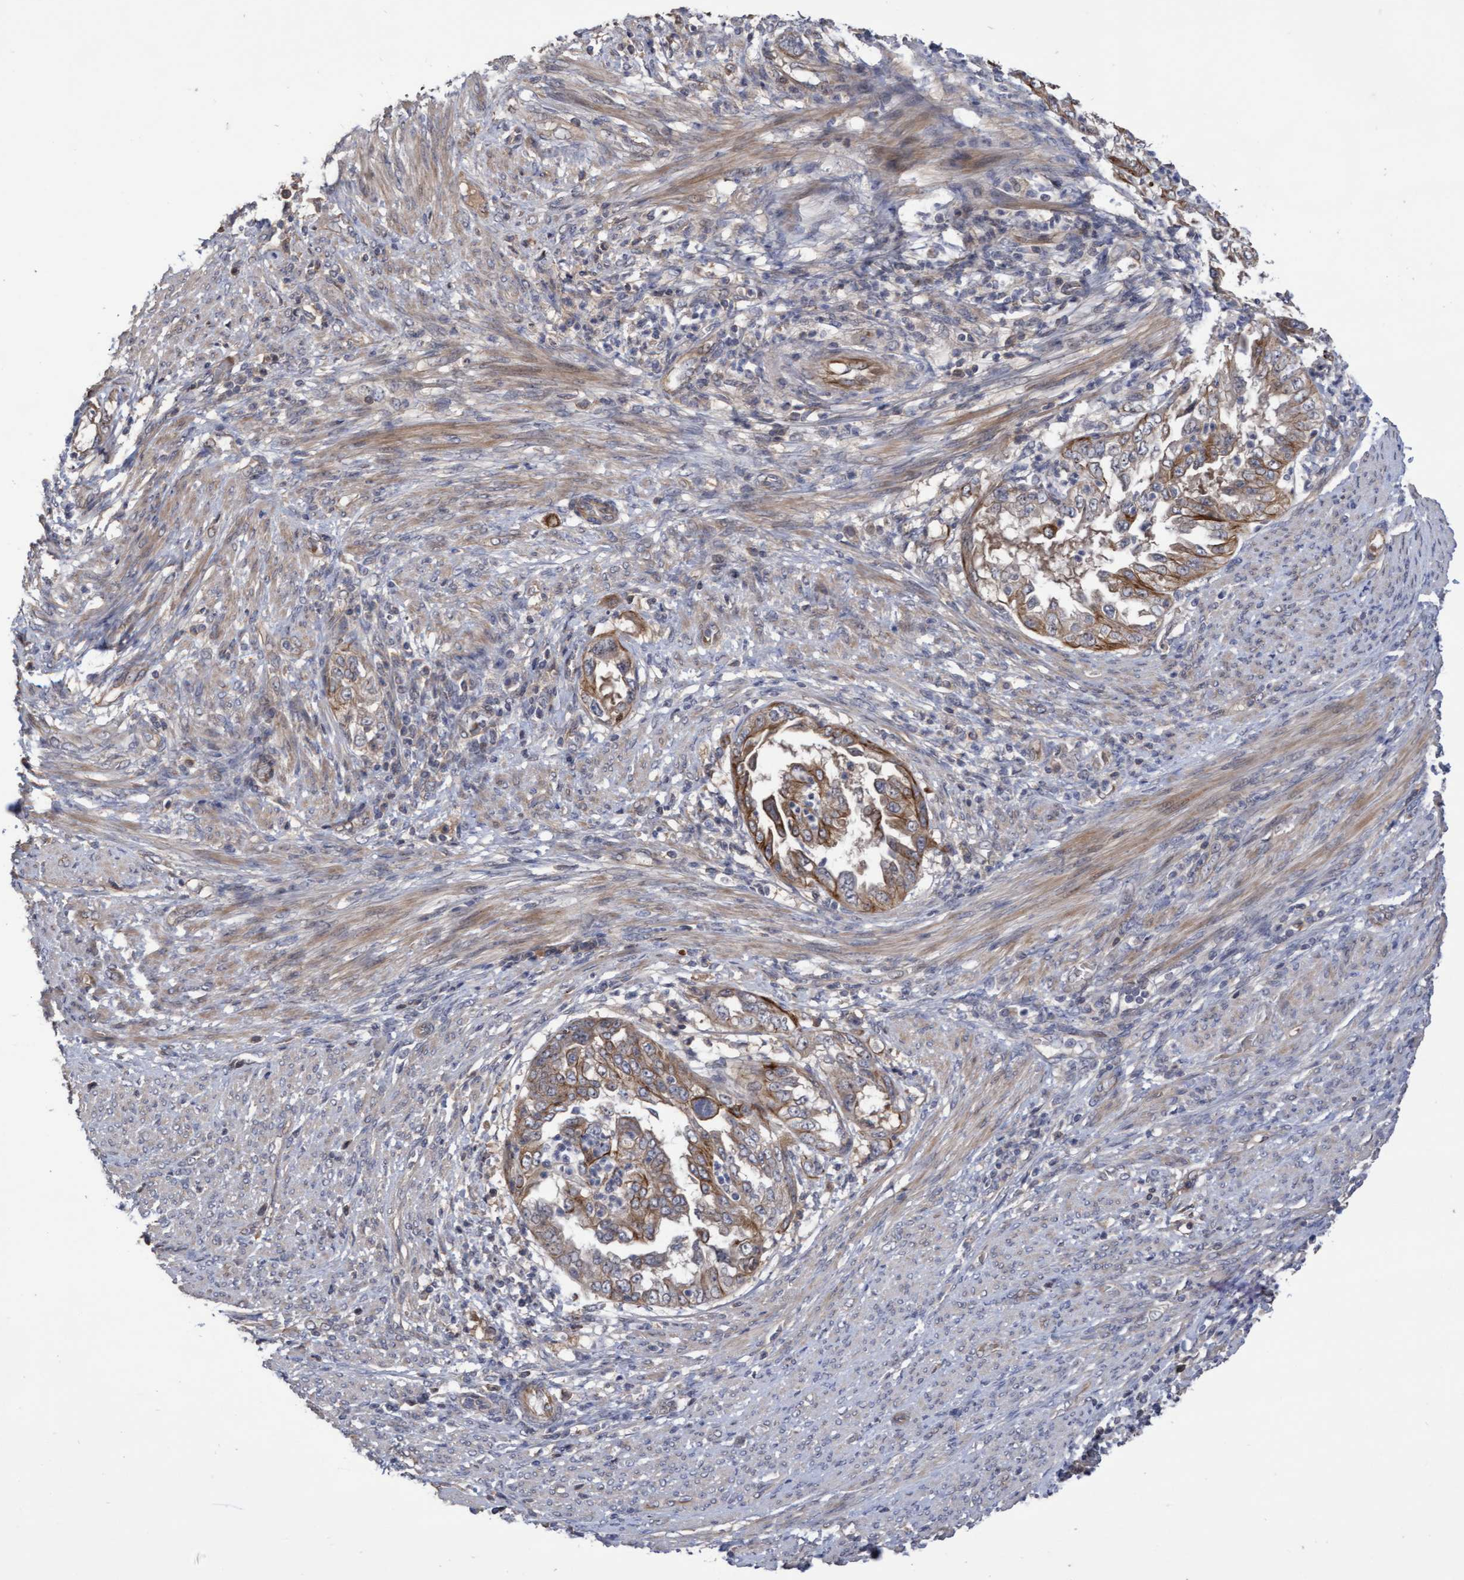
{"staining": {"intensity": "moderate", "quantity": ">75%", "location": "cytoplasmic/membranous"}, "tissue": "endometrial cancer", "cell_type": "Tumor cells", "image_type": "cancer", "snomed": [{"axis": "morphology", "description": "Adenocarcinoma, NOS"}, {"axis": "topography", "description": "Endometrium"}], "caption": "A micrograph of endometrial cancer (adenocarcinoma) stained for a protein displays moderate cytoplasmic/membranous brown staining in tumor cells. (IHC, brightfield microscopy, high magnification).", "gene": "COBL", "patient": {"sex": "female", "age": 85}}